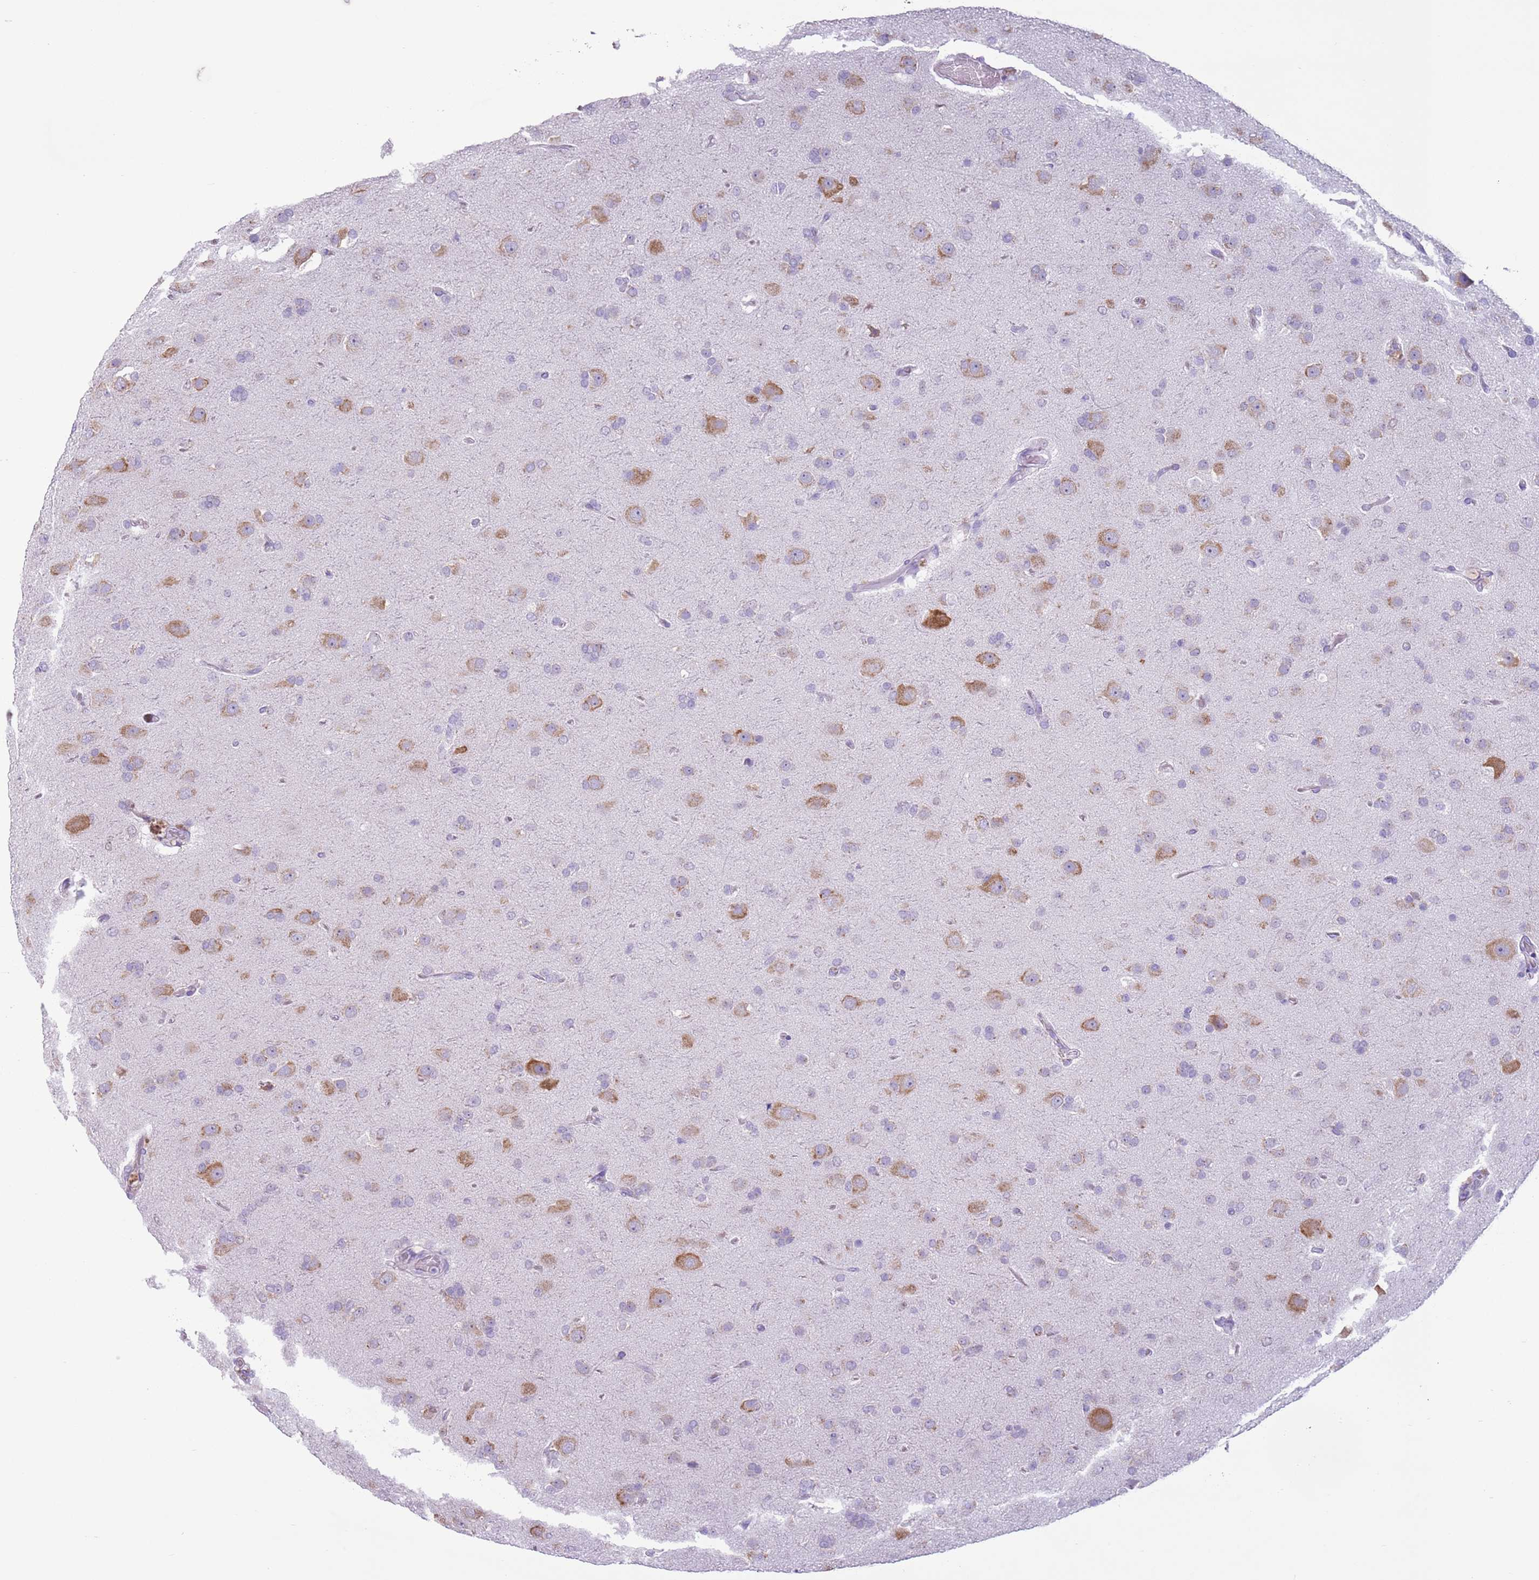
{"staining": {"intensity": "negative", "quantity": "none", "location": "none"}, "tissue": "glioma", "cell_type": "Tumor cells", "image_type": "cancer", "snomed": [{"axis": "morphology", "description": "Glioma, malignant, Low grade"}, {"axis": "topography", "description": "Brain"}], "caption": "Immunohistochemistry photomicrograph of human glioma stained for a protein (brown), which shows no positivity in tumor cells.", "gene": "HYOU1", "patient": {"sex": "male", "age": 65}}